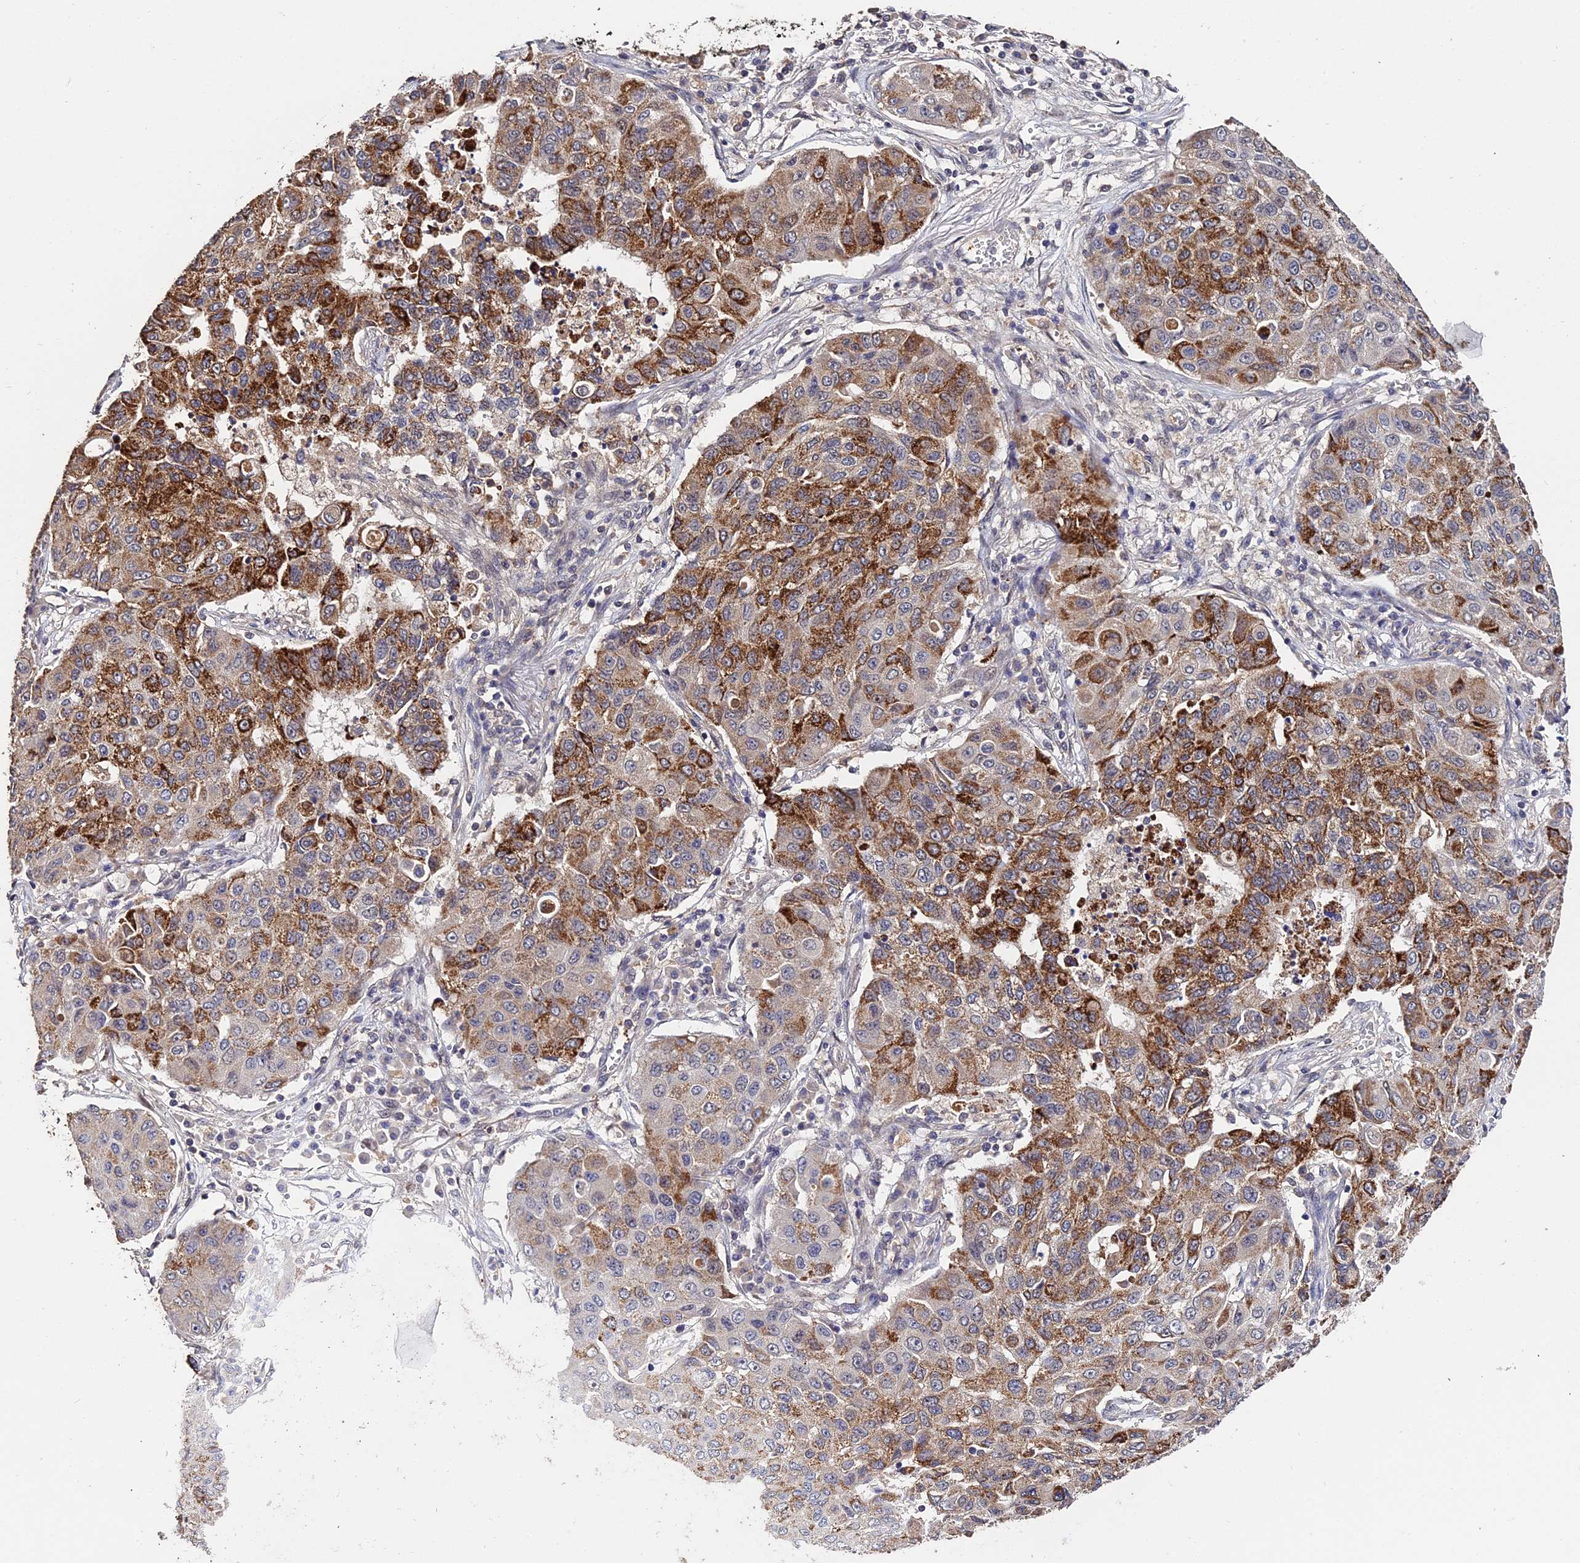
{"staining": {"intensity": "strong", "quantity": "25%-75%", "location": "cytoplasmic/membranous"}, "tissue": "lung cancer", "cell_type": "Tumor cells", "image_type": "cancer", "snomed": [{"axis": "morphology", "description": "Squamous cell carcinoma, NOS"}, {"axis": "topography", "description": "Lung"}], "caption": "Protein staining displays strong cytoplasmic/membranous expression in about 25%-75% of tumor cells in lung squamous cell carcinoma.", "gene": "LSM5", "patient": {"sex": "male", "age": 74}}